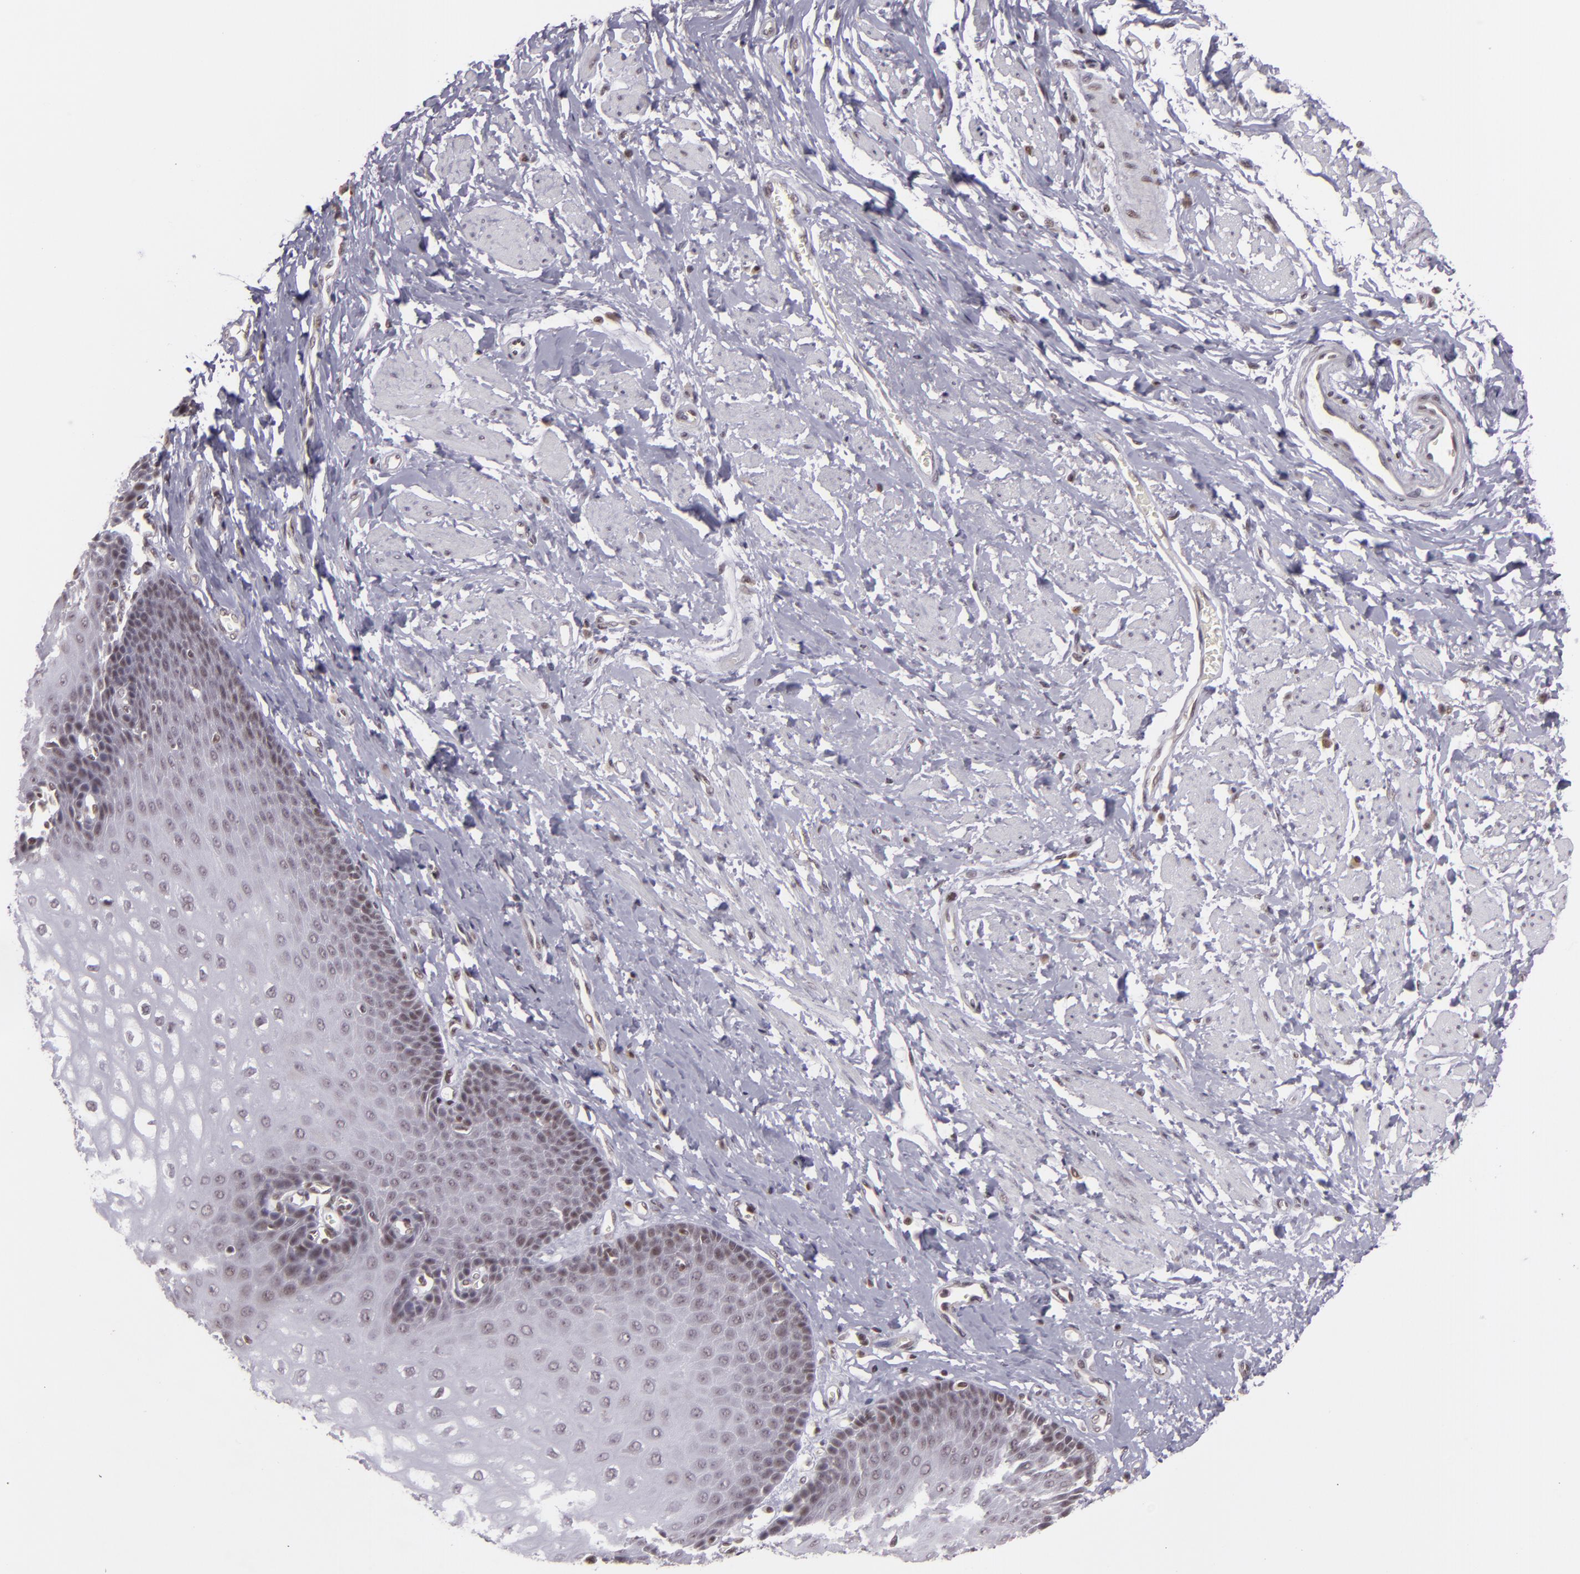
{"staining": {"intensity": "weak", "quantity": "<25%", "location": "nuclear"}, "tissue": "esophagus", "cell_type": "Squamous epithelial cells", "image_type": "normal", "snomed": [{"axis": "morphology", "description": "Normal tissue, NOS"}, {"axis": "topography", "description": "Esophagus"}], "caption": "This is an immunohistochemistry histopathology image of normal human esophagus. There is no expression in squamous epithelial cells.", "gene": "ZFX", "patient": {"sex": "male", "age": 70}}